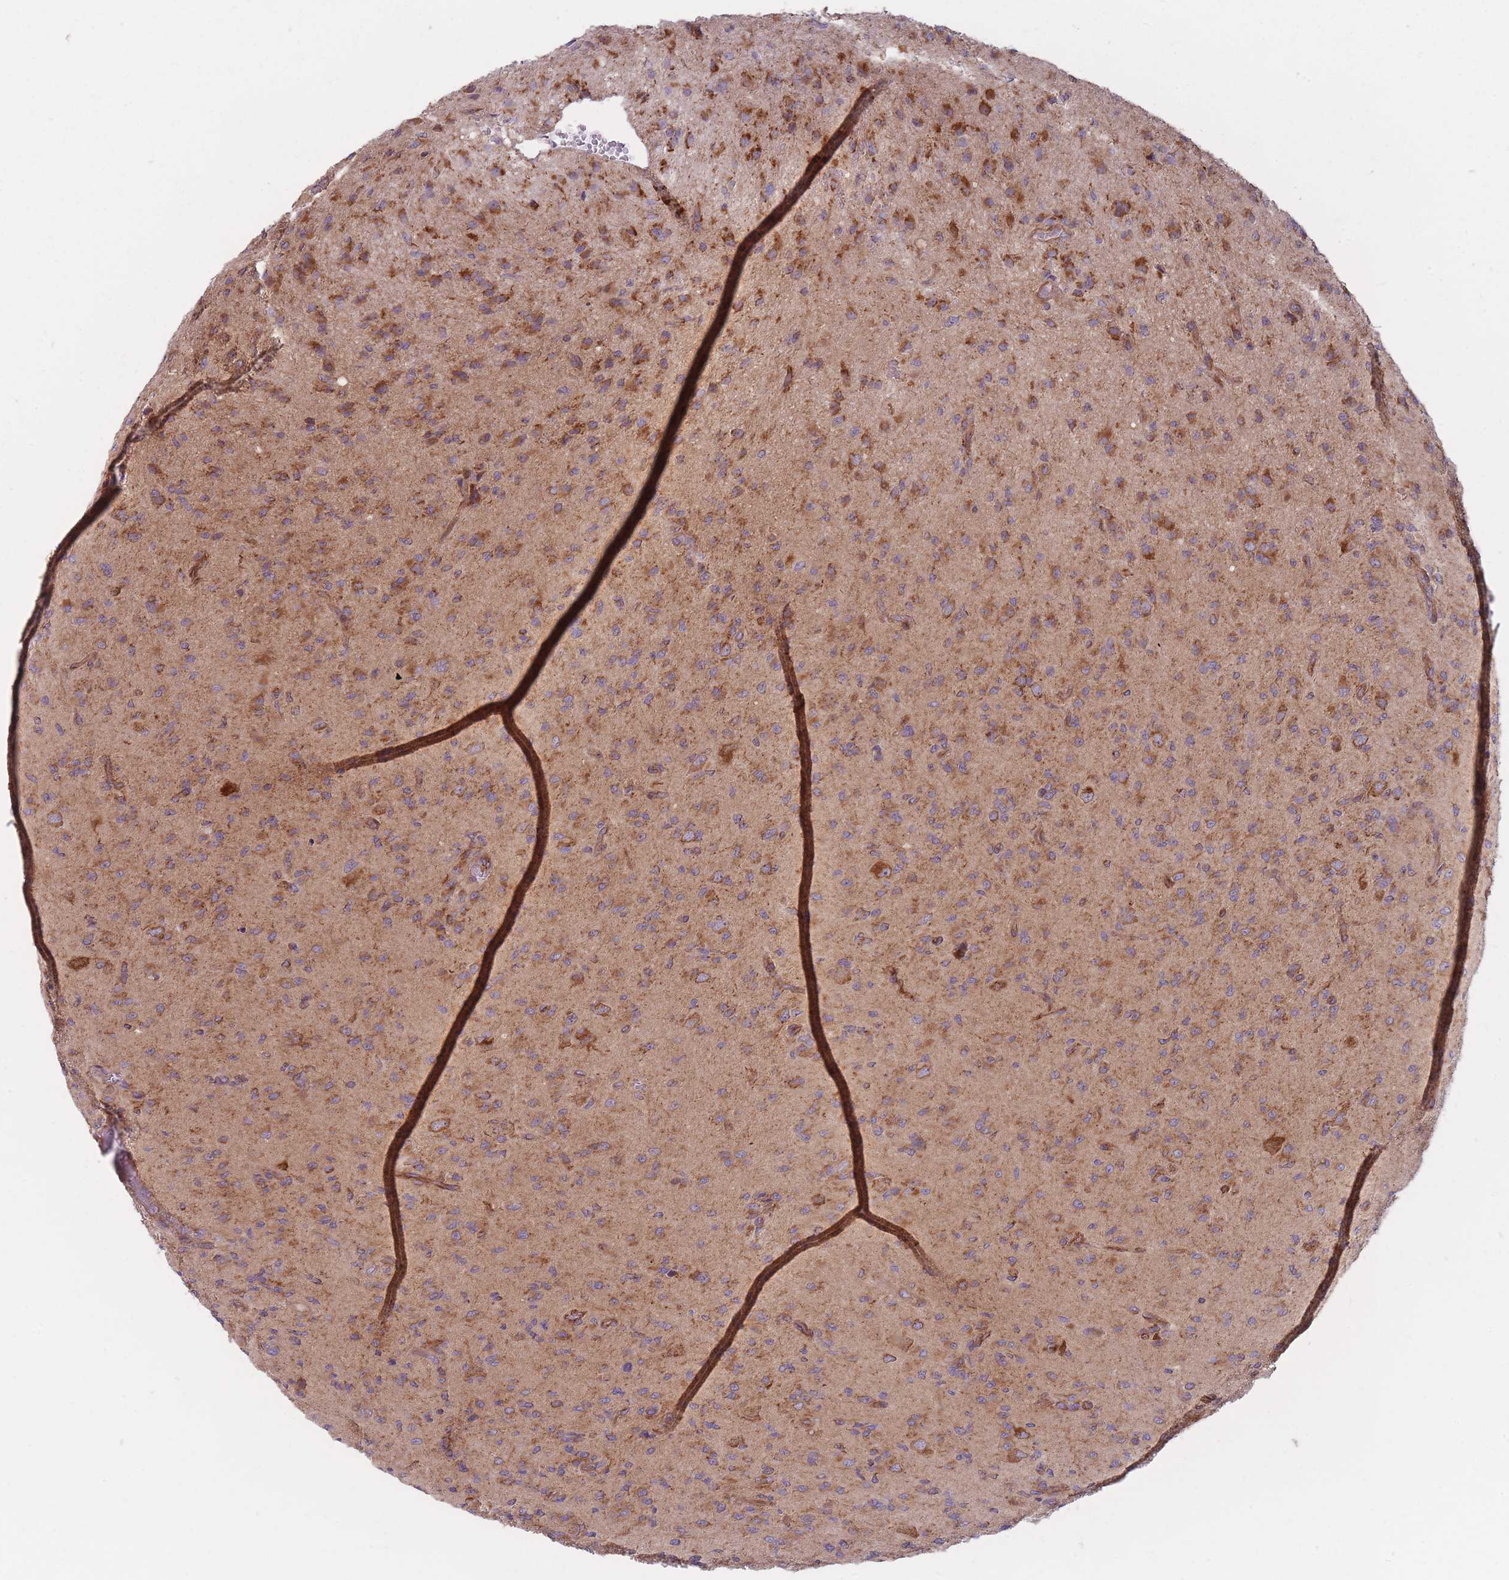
{"staining": {"intensity": "moderate", "quantity": "25%-75%", "location": "cytoplasmic/membranous"}, "tissue": "glioma", "cell_type": "Tumor cells", "image_type": "cancer", "snomed": [{"axis": "morphology", "description": "Glioma, malignant, High grade"}, {"axis": "topography", "description": "Brain"}], "caption": "Approximately 25%-75% of tumor cells in human malignant high-grade glioma show moderate cytoplasmic/membranous protein expression as visualized by brown immunohistochemical staining.", "gene": "NDUFA9", "patient": {"sex": "male", "age": 36}}